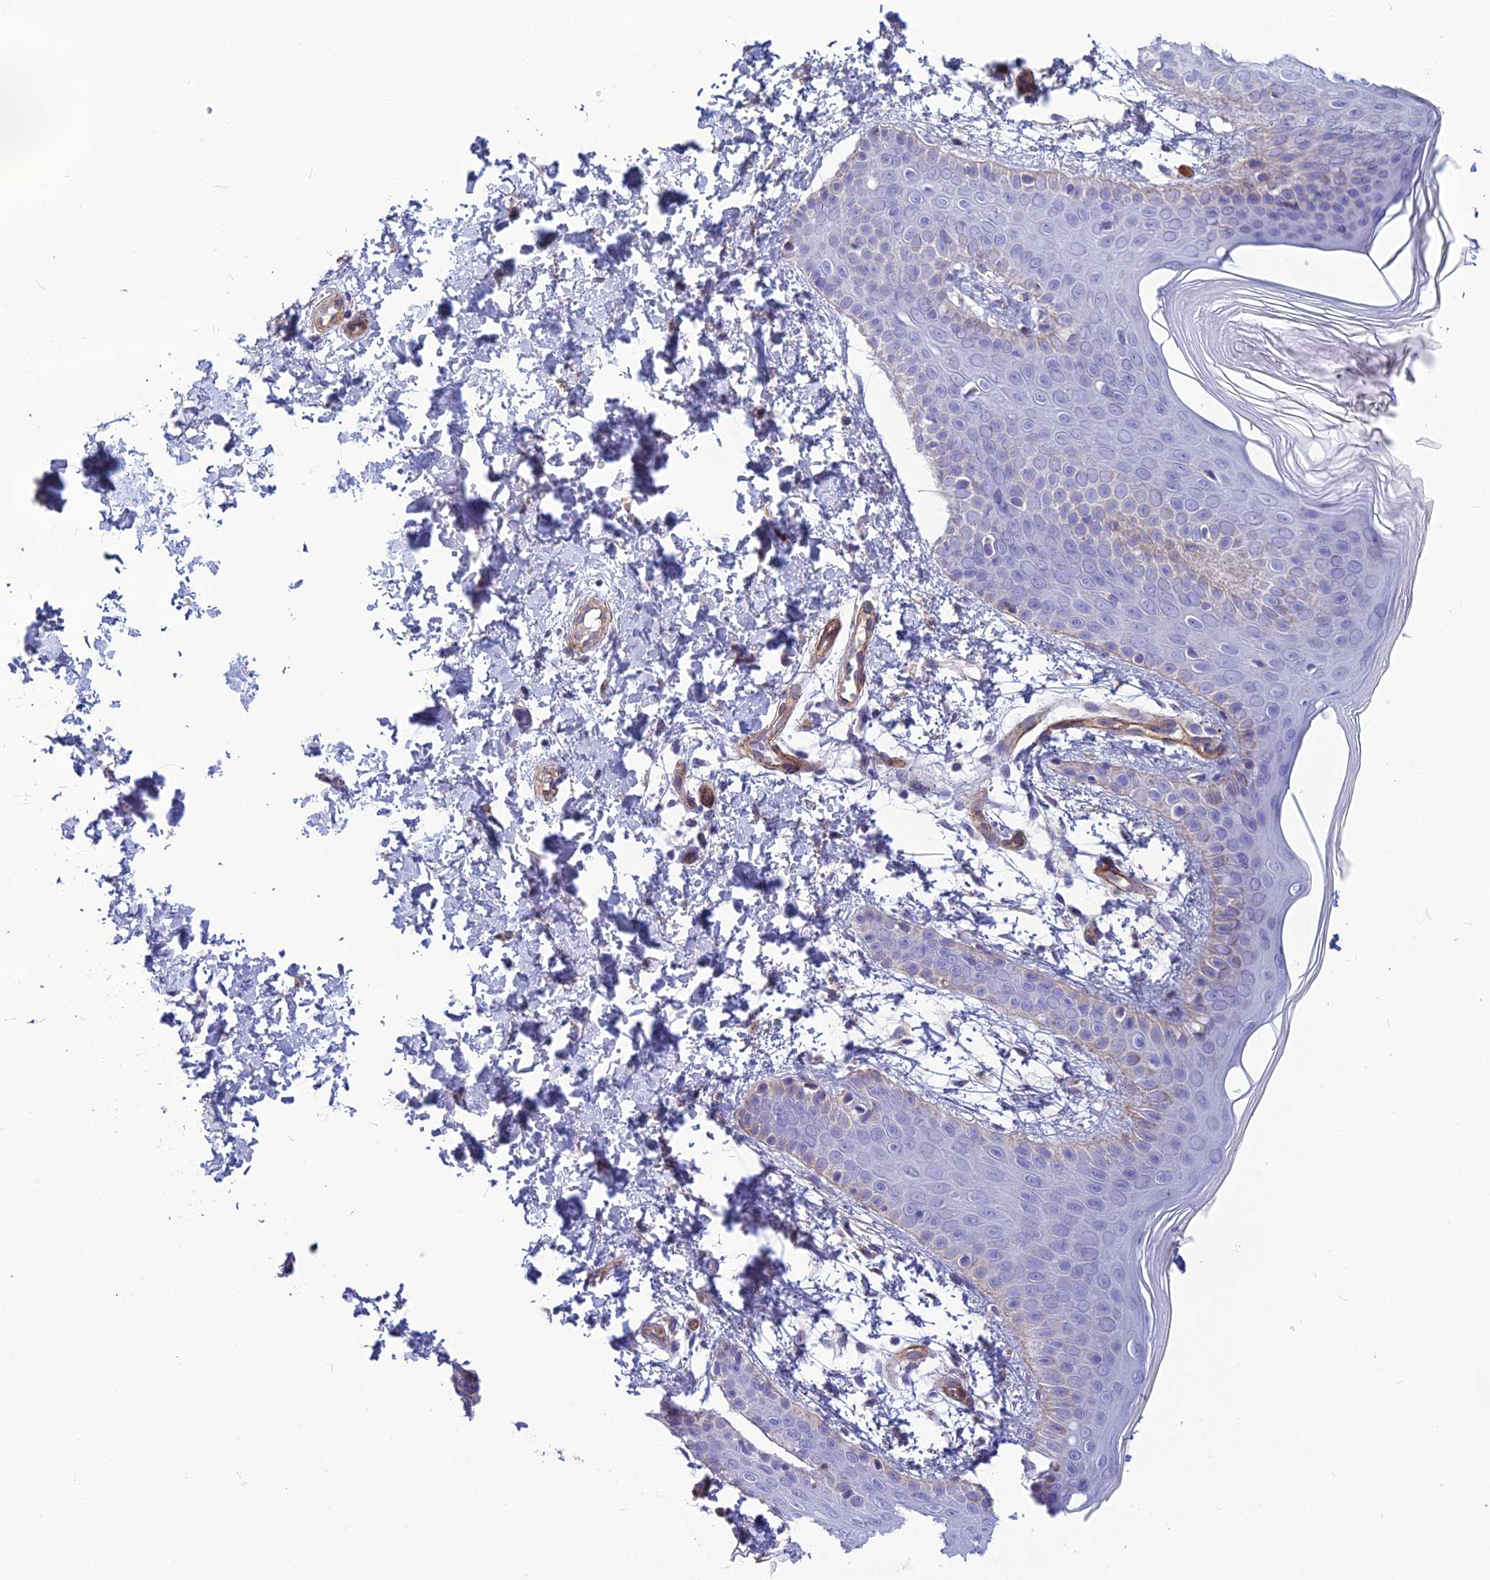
{"staining": {"intensity": "negative", "quantity": "none", "location": "none"}, "tissue": "skin", "cell_type": "Fibroblasts", "image_type": "normal", "snomed": [{"axis": "morphology", "description": "Normal tissue, NOS"}, {"axis": "topography", "description": "Skin"}], "caption": "Immunohistochemistry (IHC) of unremarkable skin shows no expression in fibroblasts.", "gene": "POMGNT1", "patient": {"sex": "male", "age": 36}}